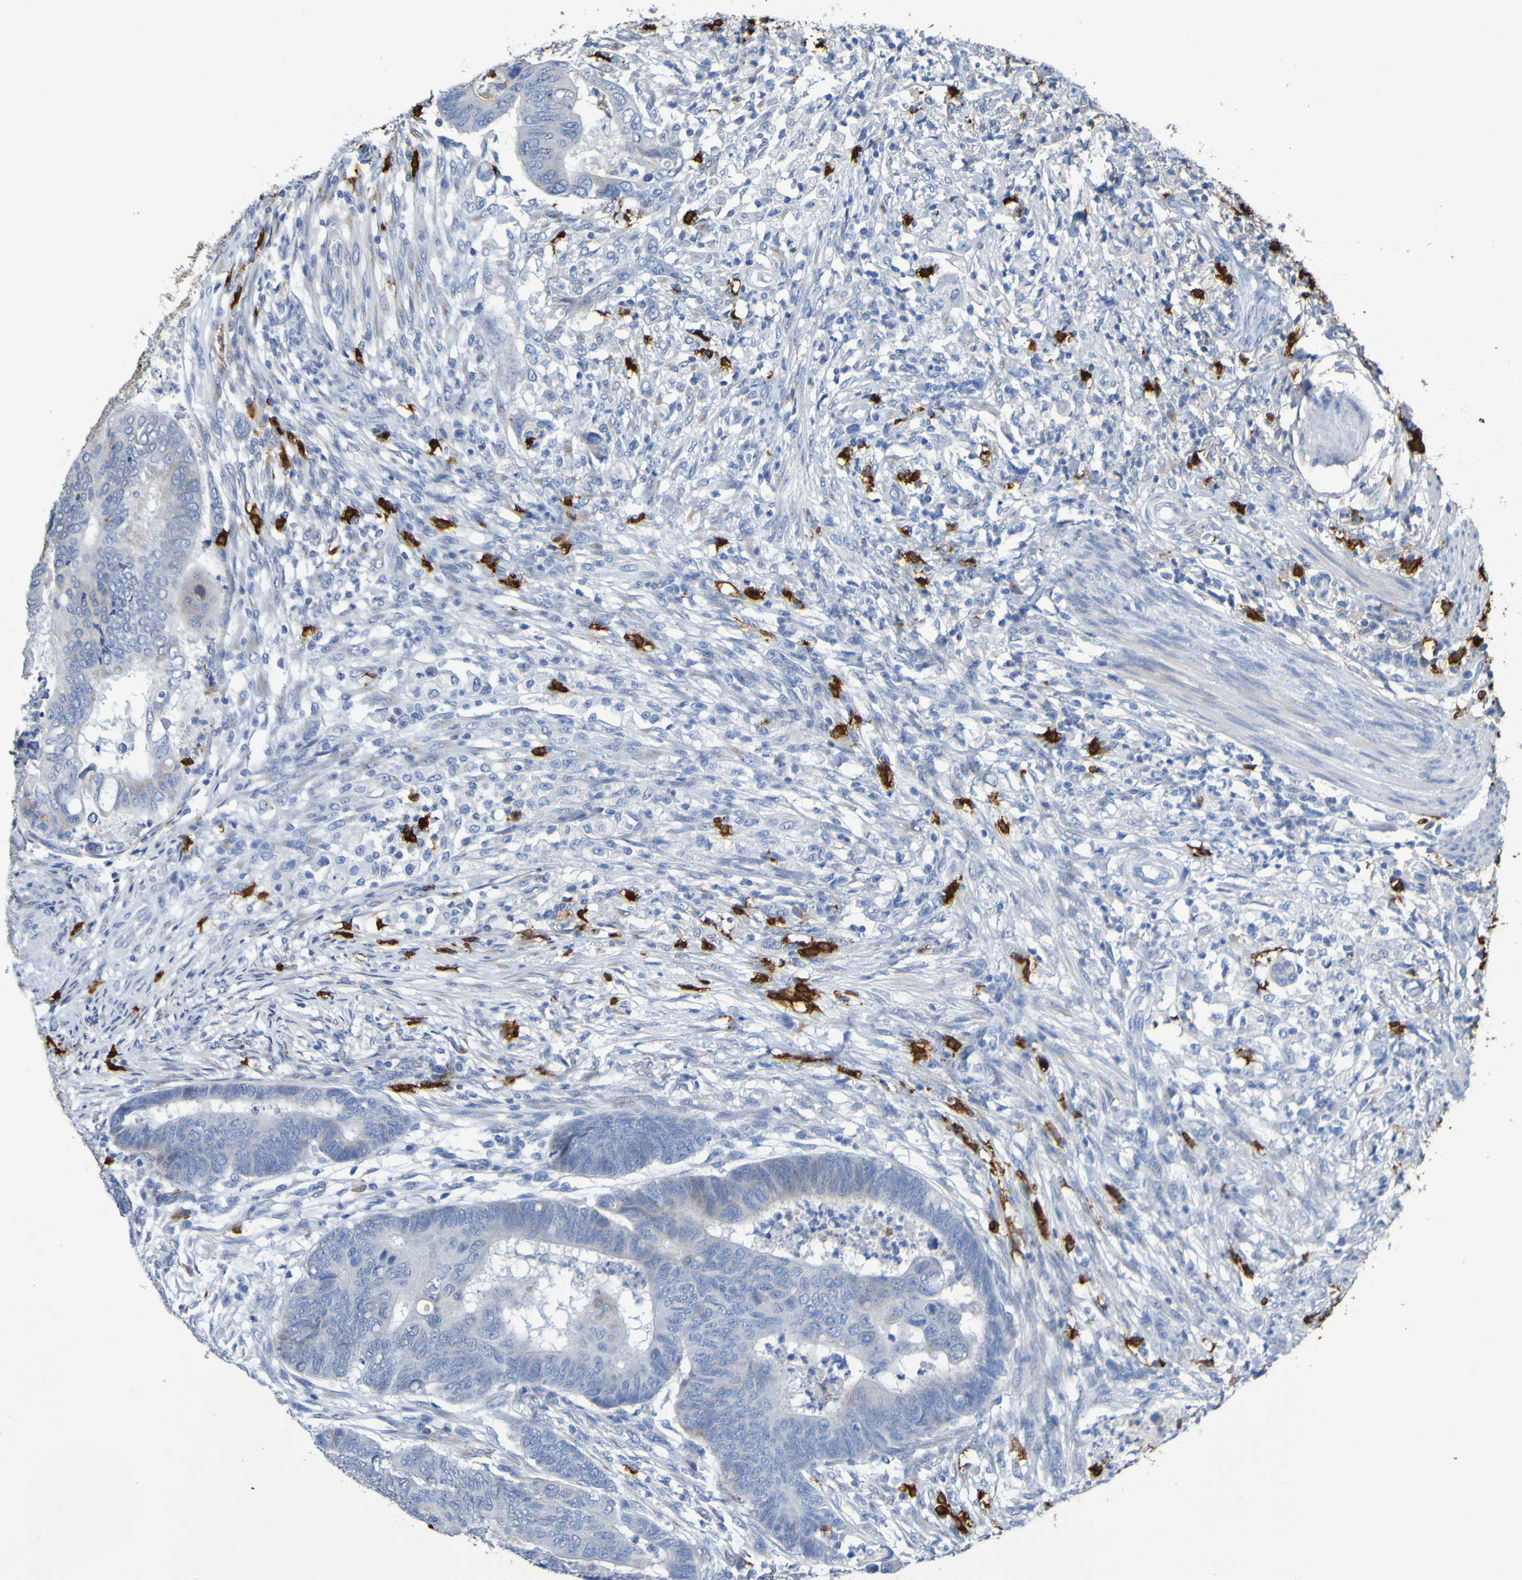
{"staining": {"intensity": "weak", "quantity": "<25%", "location": "cytoplasmic/membranous"}, "tissue": "colorectal cancer", "cell_type": "Tumor cells", "image_type": "cancer", "snomed": [{"axis": "morphology", "description": "Normal tissue, NOS"}, {"axis": "morphology", "description": "Adenocarcinoma, NOS"}, {"axis": "topography", "description": "Rectum"}, {"axis": "topography", "description": "Peripheral nerve tissue"}], "caption": "This photomicrograph is of adenocarcinoma (colorectal) stained with immunohistochemistry to label a protein in brown with the nuclei are counter-stained blue. There is no positivity in tumor cells.", "gene": "C11orf24", "patient": {"sex": "male", "age": 92}}